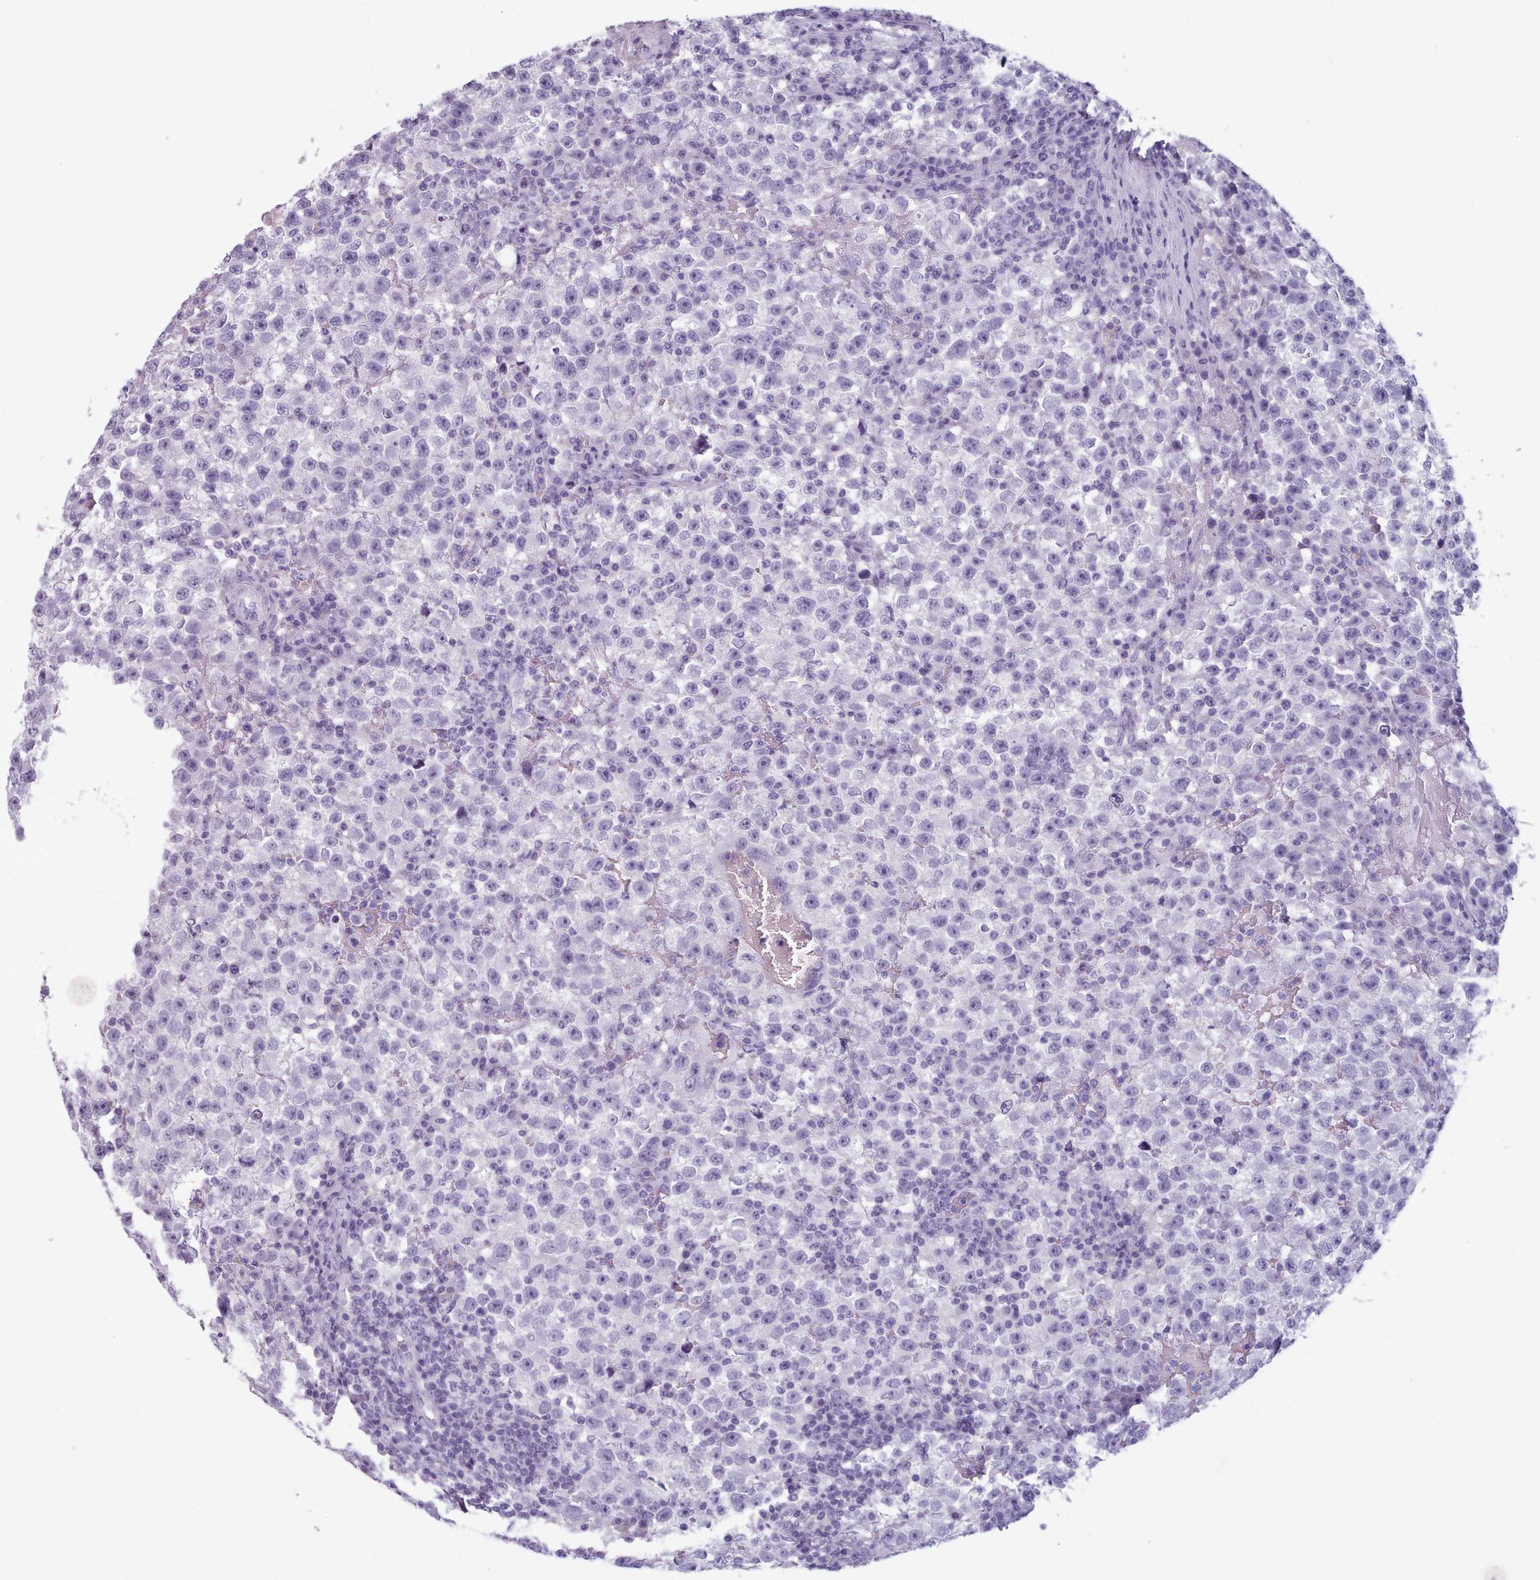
{"staining": {"intensity": "negative", "quantity": "none", "location": "none"}, "tissue": "testis cancer", "cell_type": "Tumor cells", "image_type": "cancer", "snomed": [{"axis": "morphology", "description": "Seminoma, NOS"}, {"axis": "topography", "description": "Testis"}], "caption": "There is no significant expression in tumor cells of testis cancer.", "gene": "ZNF43", "patient": {"sex": "male", "age": 22}}